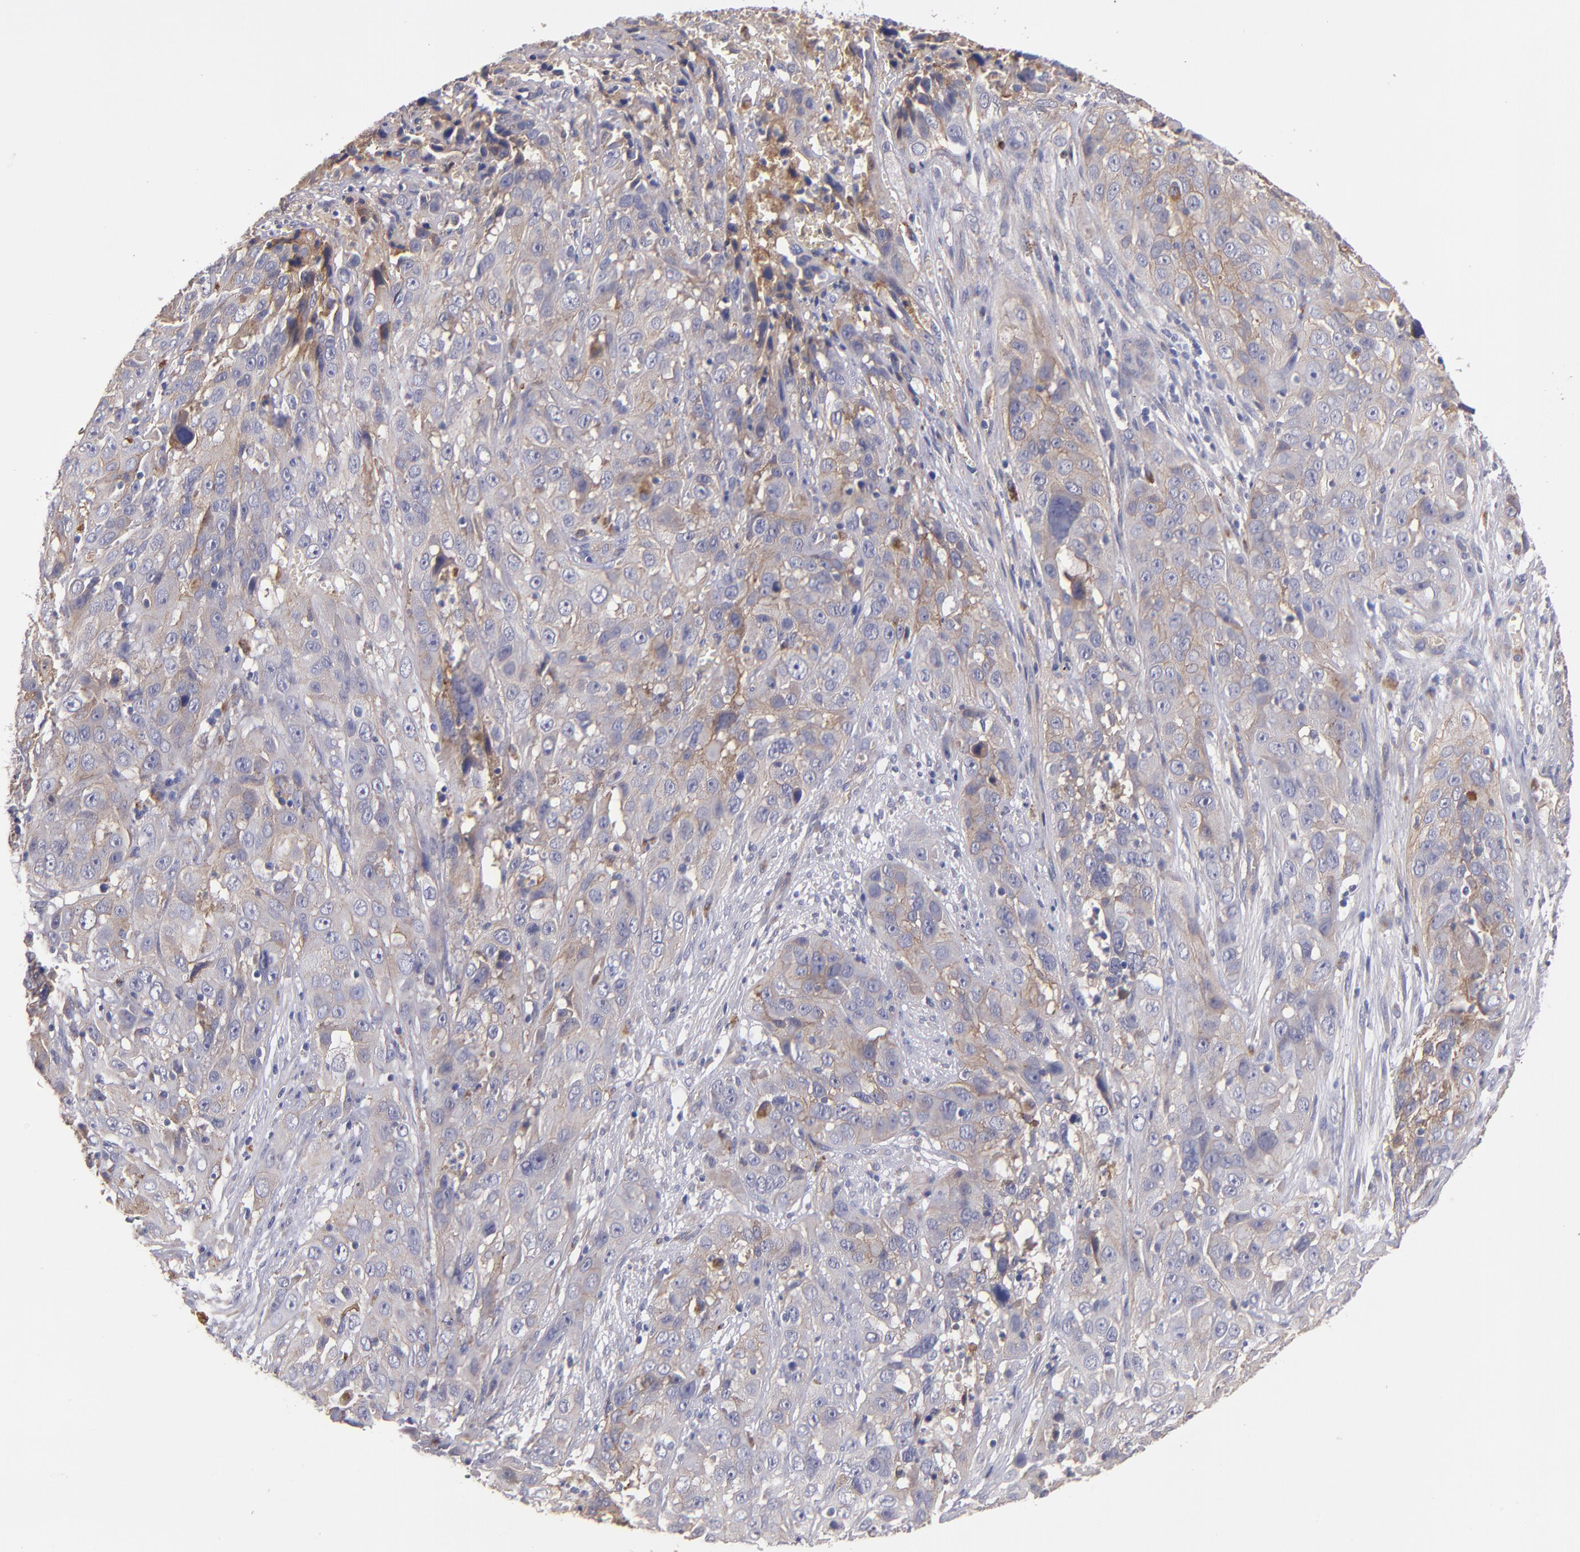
{"staining": {"intensity": "weak", "quantity": "25%-75%", "location": "cytoplasmic/membranous"}, "tissue": "cervical cancer", "cell_type": "Tumor cells", "image_type": "cancer", "snomed": [{"axis": "morphology", "description": "Squamous cell carcinoma, NOS"}, {"axis": "topography", "description": "Cervix"}], "caption": "Immunohistochemistry of human cervical squamous cell carcinoma reveals low levels of weak cytoplasmic/membranous positivity in approximately 25%-75% of tumor cells.", "gene": "PLSCR4", "patient": {"sex": "female", "age": 32}}